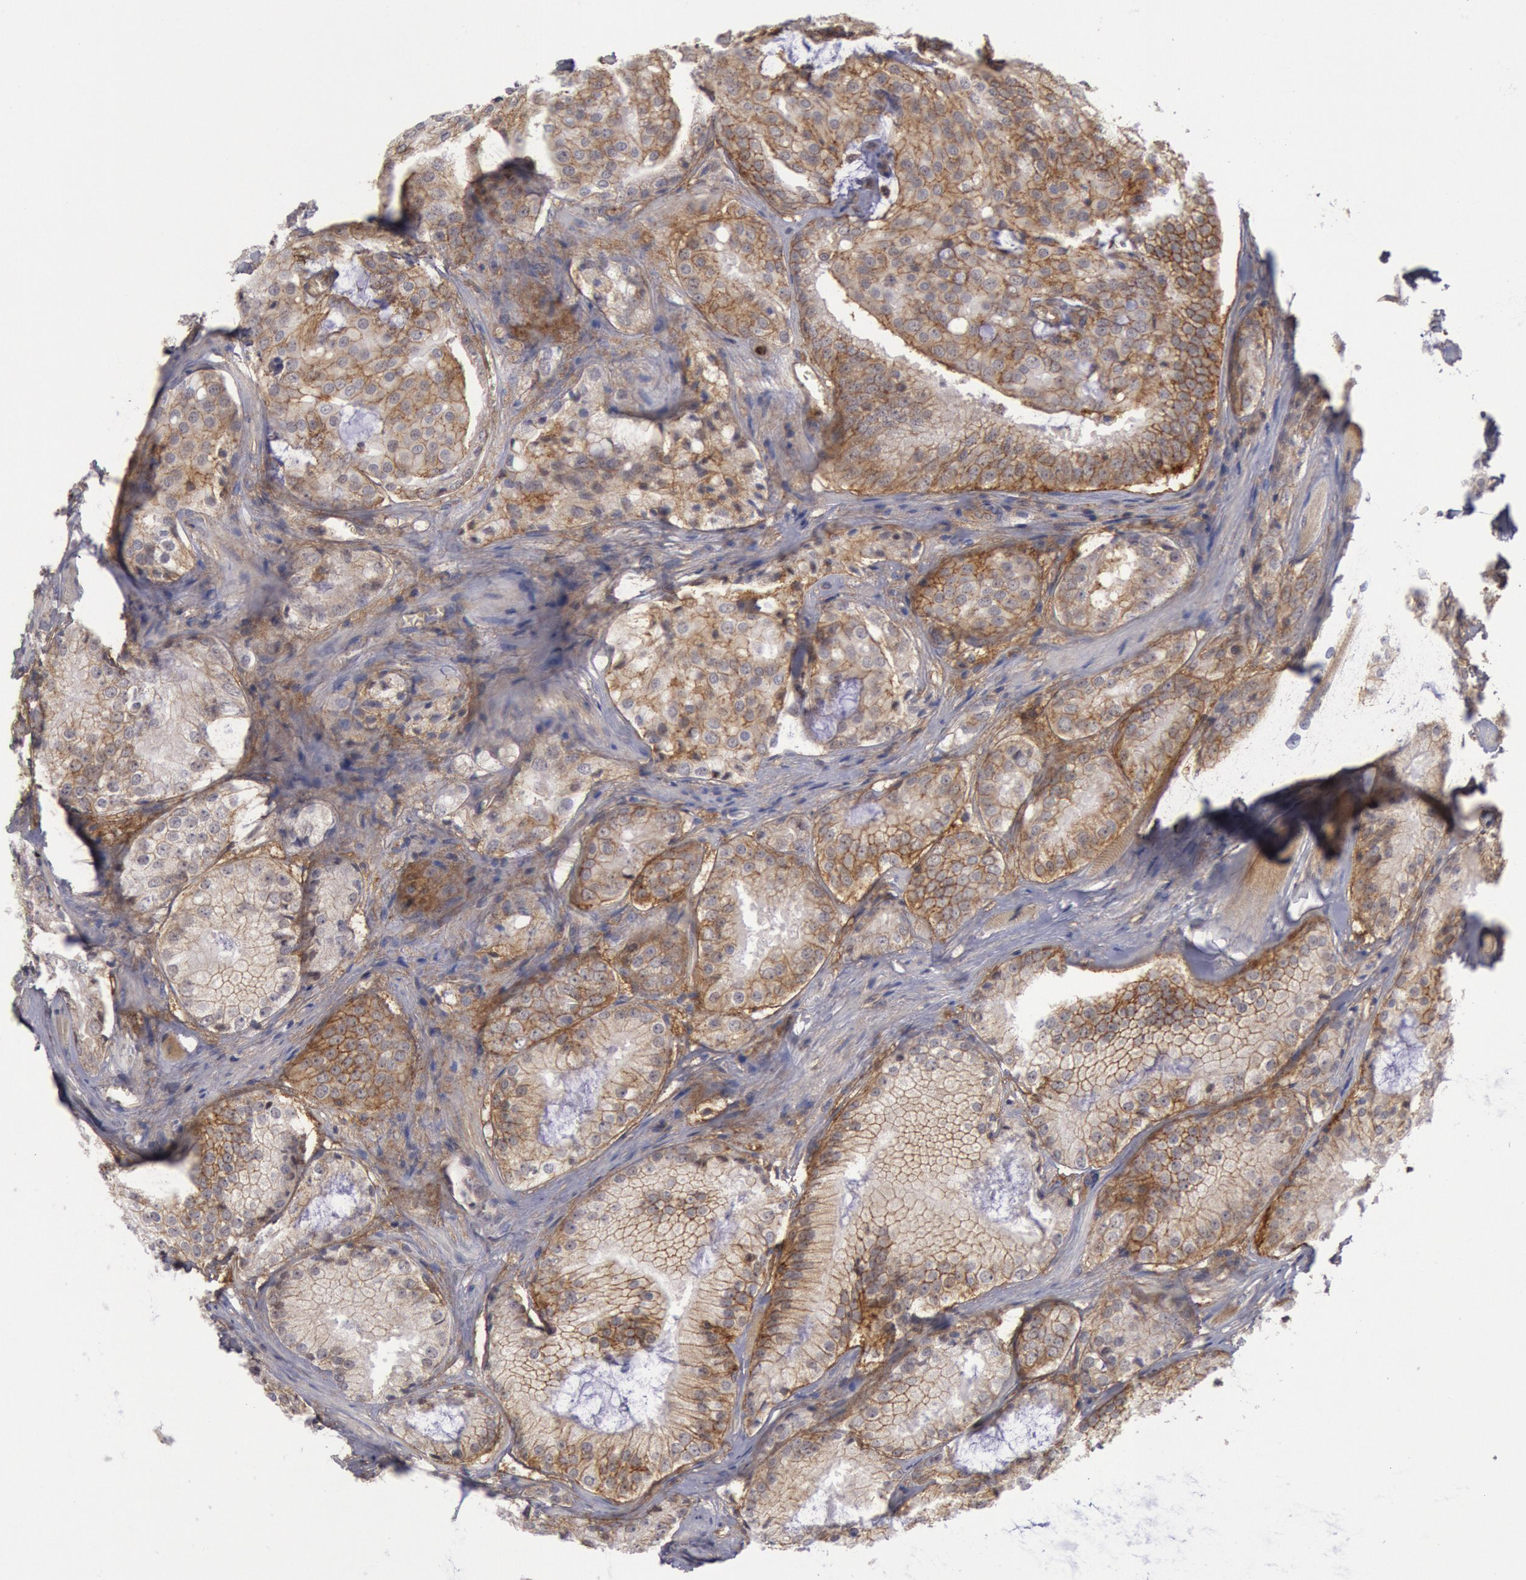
{"staining": {"intensity": "moderate", "quantity": ">75%", "location": "cytoplasmic/membranous"}, "tissue": "prostate cancer", "cell_type": "Tumor cells", "image_type": "cancer", "snomed": [{"axis": "morphology", "description": "Adenocarcinoma, Medium grade"}, {"axis": "topography", "description": "Prostate"}], "caption": "IHC of human prostate cancer (adenocarcinoma (medium-grade)) exhibits medium levels of moderate cytoplasmic/membranous staining in about >75% of tumor cells.", "gene": "STX4", "patient": {"sex": "male", "age": 60}}